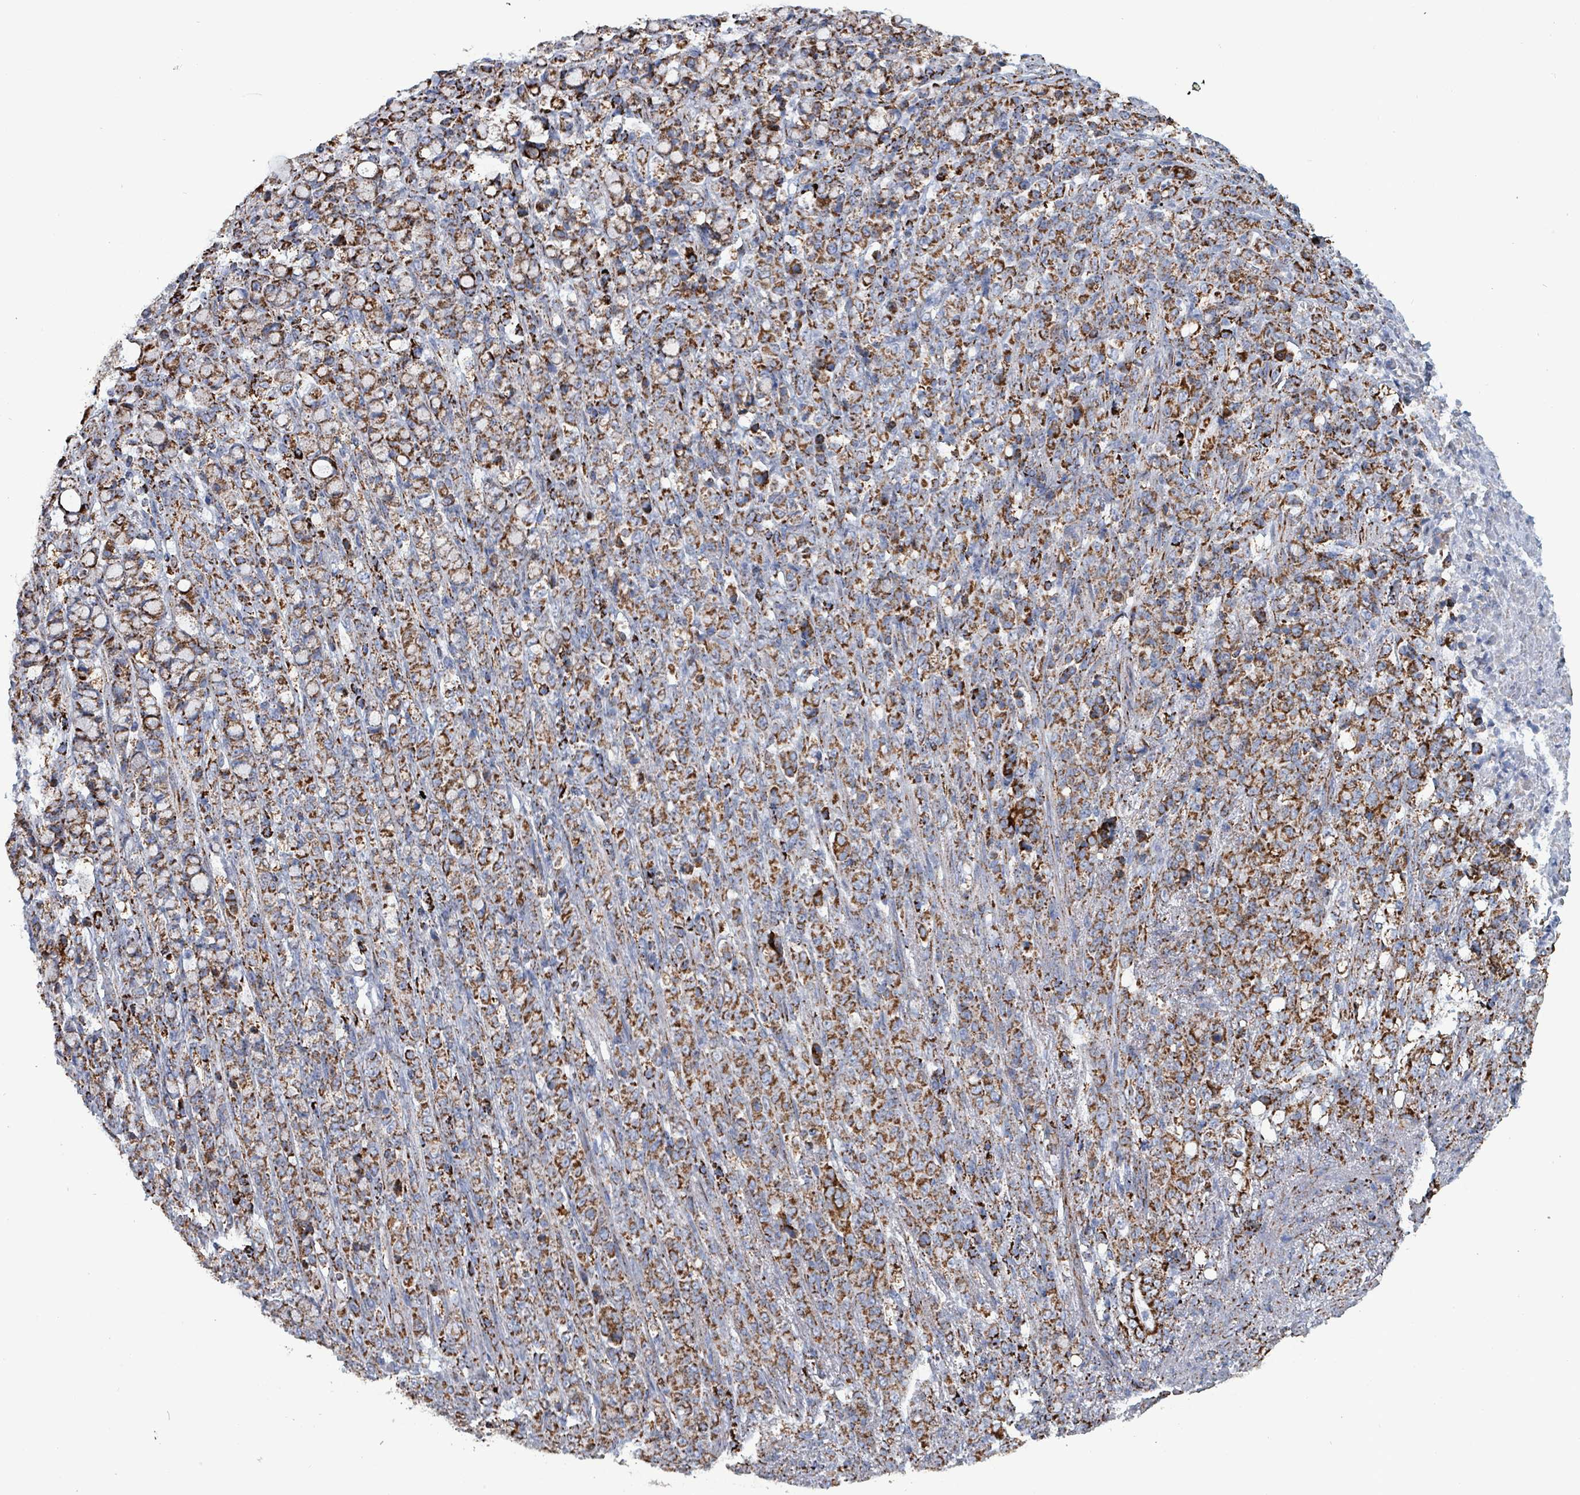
{"staining": {"intensity": "strong", "quantity": ">75%", "location": "cytoplasmic/membranous"}, "tissue": "stomach cancer", "cell_type": "Tumor cells", "image_type": "cancer", "snomed": [{"axis": "morphology", "description": "Normal tissue, NOS"}, {"axis": "morphology", "description": "Adenocarcinoma, NOS"}, {"axis": "topography", "description": "Stomach"}], "caption": "Immunohistochemistry (IHC) (DAB) staining of human stomach adenocarcinoma demonstrates strong cytoplasmic/membranous protein positivity in about >75% of tumor cells.", "gene": "IDH3B", "patient": {"sex": "female", "age": 79}}